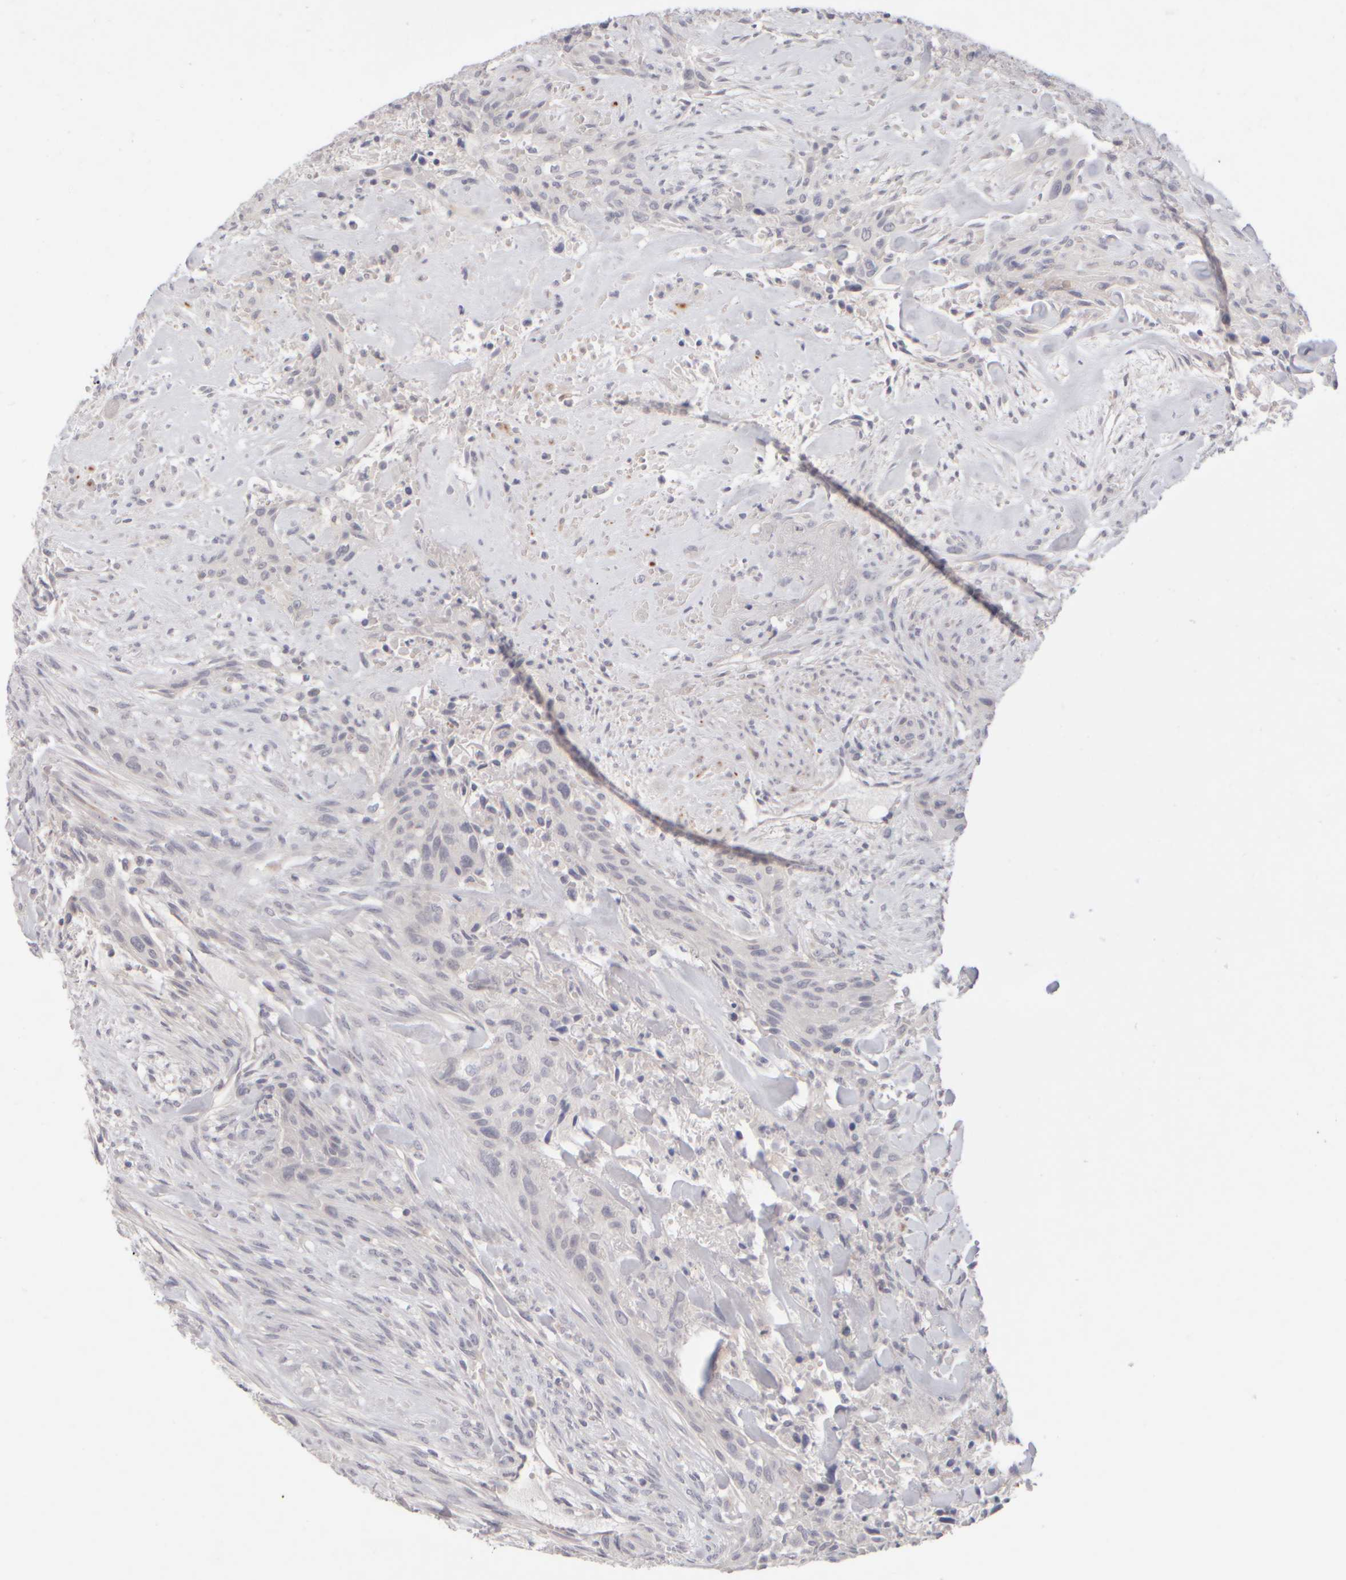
{"staining": {"intensity": "negative", "quantity": "none", "location": "none"}, "tissue": "urothelial cancer", "cell_type": "Tumor cells", "image_type": "cancer", "snomed": [{"axis": "morphology", "description": "Urothelial carcinoma, High grade"}, {"axis": "topography", "description": "Urinary bladder"}], "caption": "Immunohistochemical staining of high-grade urothelial carcinoma reveals no significant positivity in tumor cells.", "gene": "ZNF112", "patient": {"sex": "male", "age": 35}}